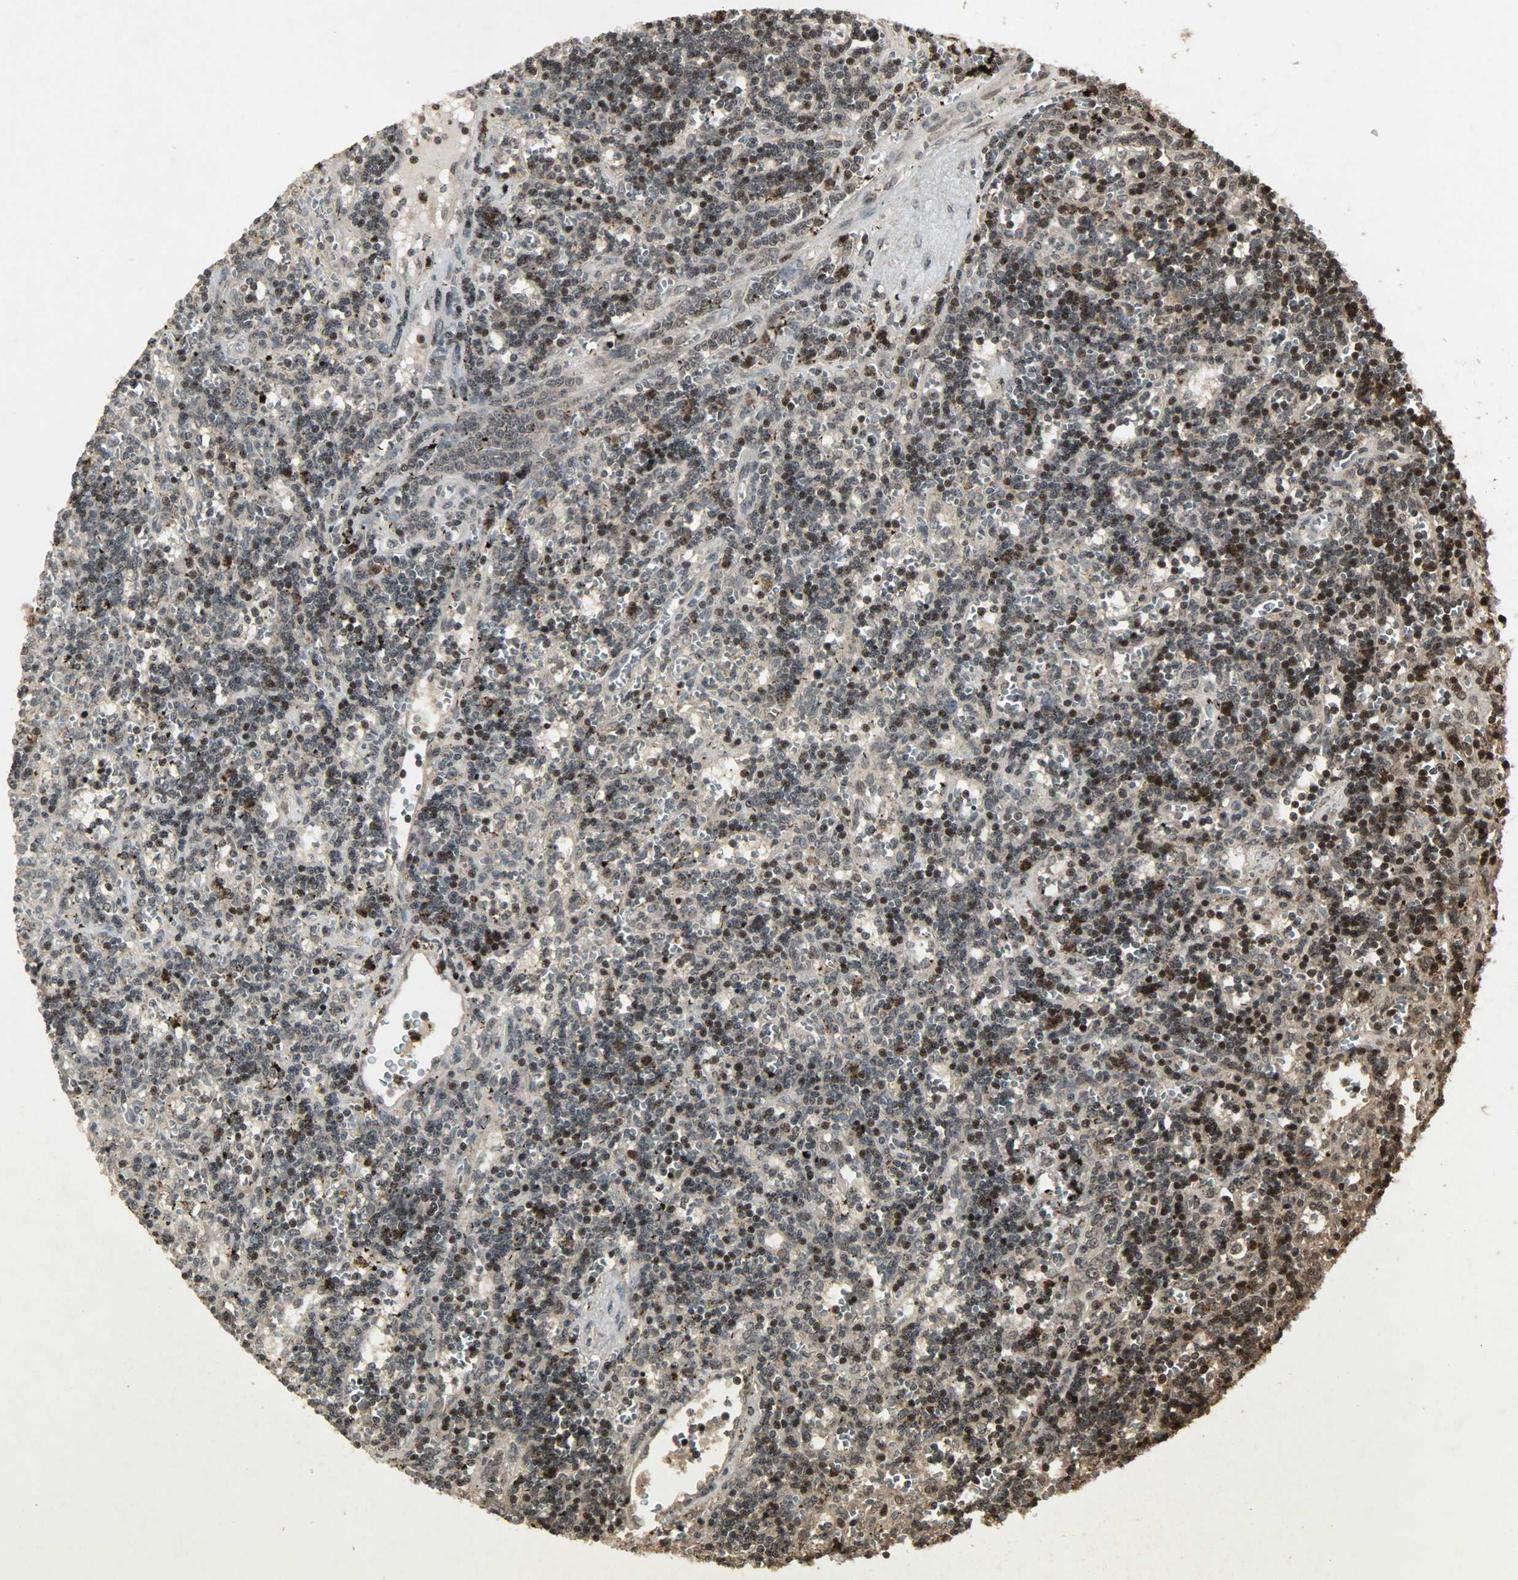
{"staining": {"intensity": "strong", "quantity": "25%-75%", "location": "cytoplasmic/membranous,nuclear"}, "tissue": "lymphoma", "cell_type": "Tumor cells", "image_type": "cancer", "snomed": [{"axis": "morphology", "description": "Malignant lymphoma, non-Hodgkin's type, Low grade"}, {"axis": "topography", "description": "Spleen"}], "caption": "Lymphoma tissue demonstrates strong cytoplasmic/membranous and nuclear positivity in about 25%-75% of tumor cells", "gene": "PPP3R1", "patient": {"sex": "male", "age": 60}}